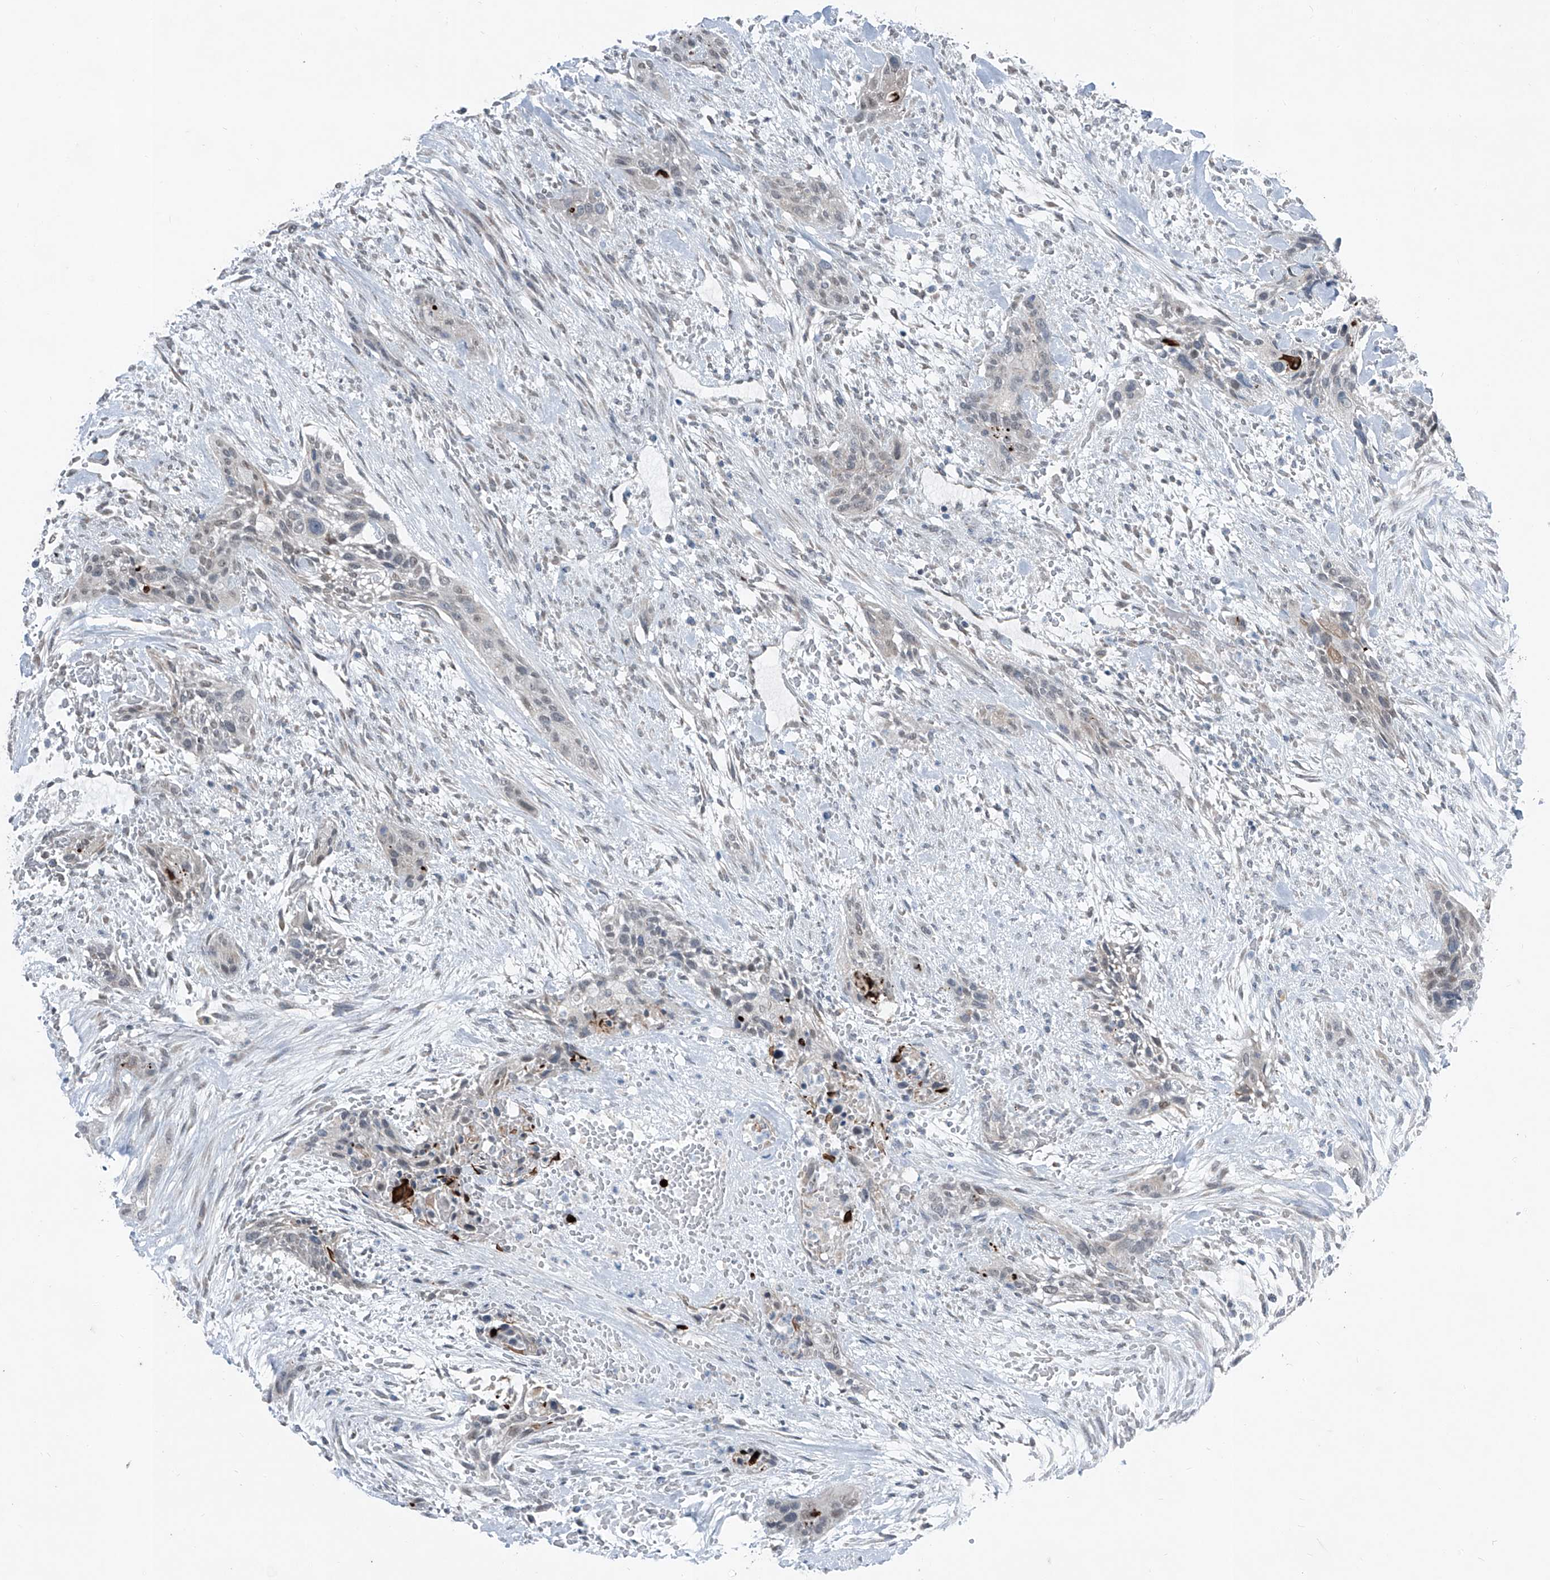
{"staining": {"intensity": "negative", "quantity": "none", "location": "none"}, "tissue": "urothelial cancer", "cell_type": "Tumor cells", "image_type": "cancer", "snomed": [{"axis": "morphology", "description": "Urothelial carcinoma, High grade"}, {"axis": "topography", "description": "Urinary bladder"}], "caption": "DAB (3,3'-diaminobenzidine) immunohistochemical staining of human urothelial cancer reveals no significant positivity in tumor cells.", "gene": "DYRK1B", "patient": {"sex": "male", "age": 35}}